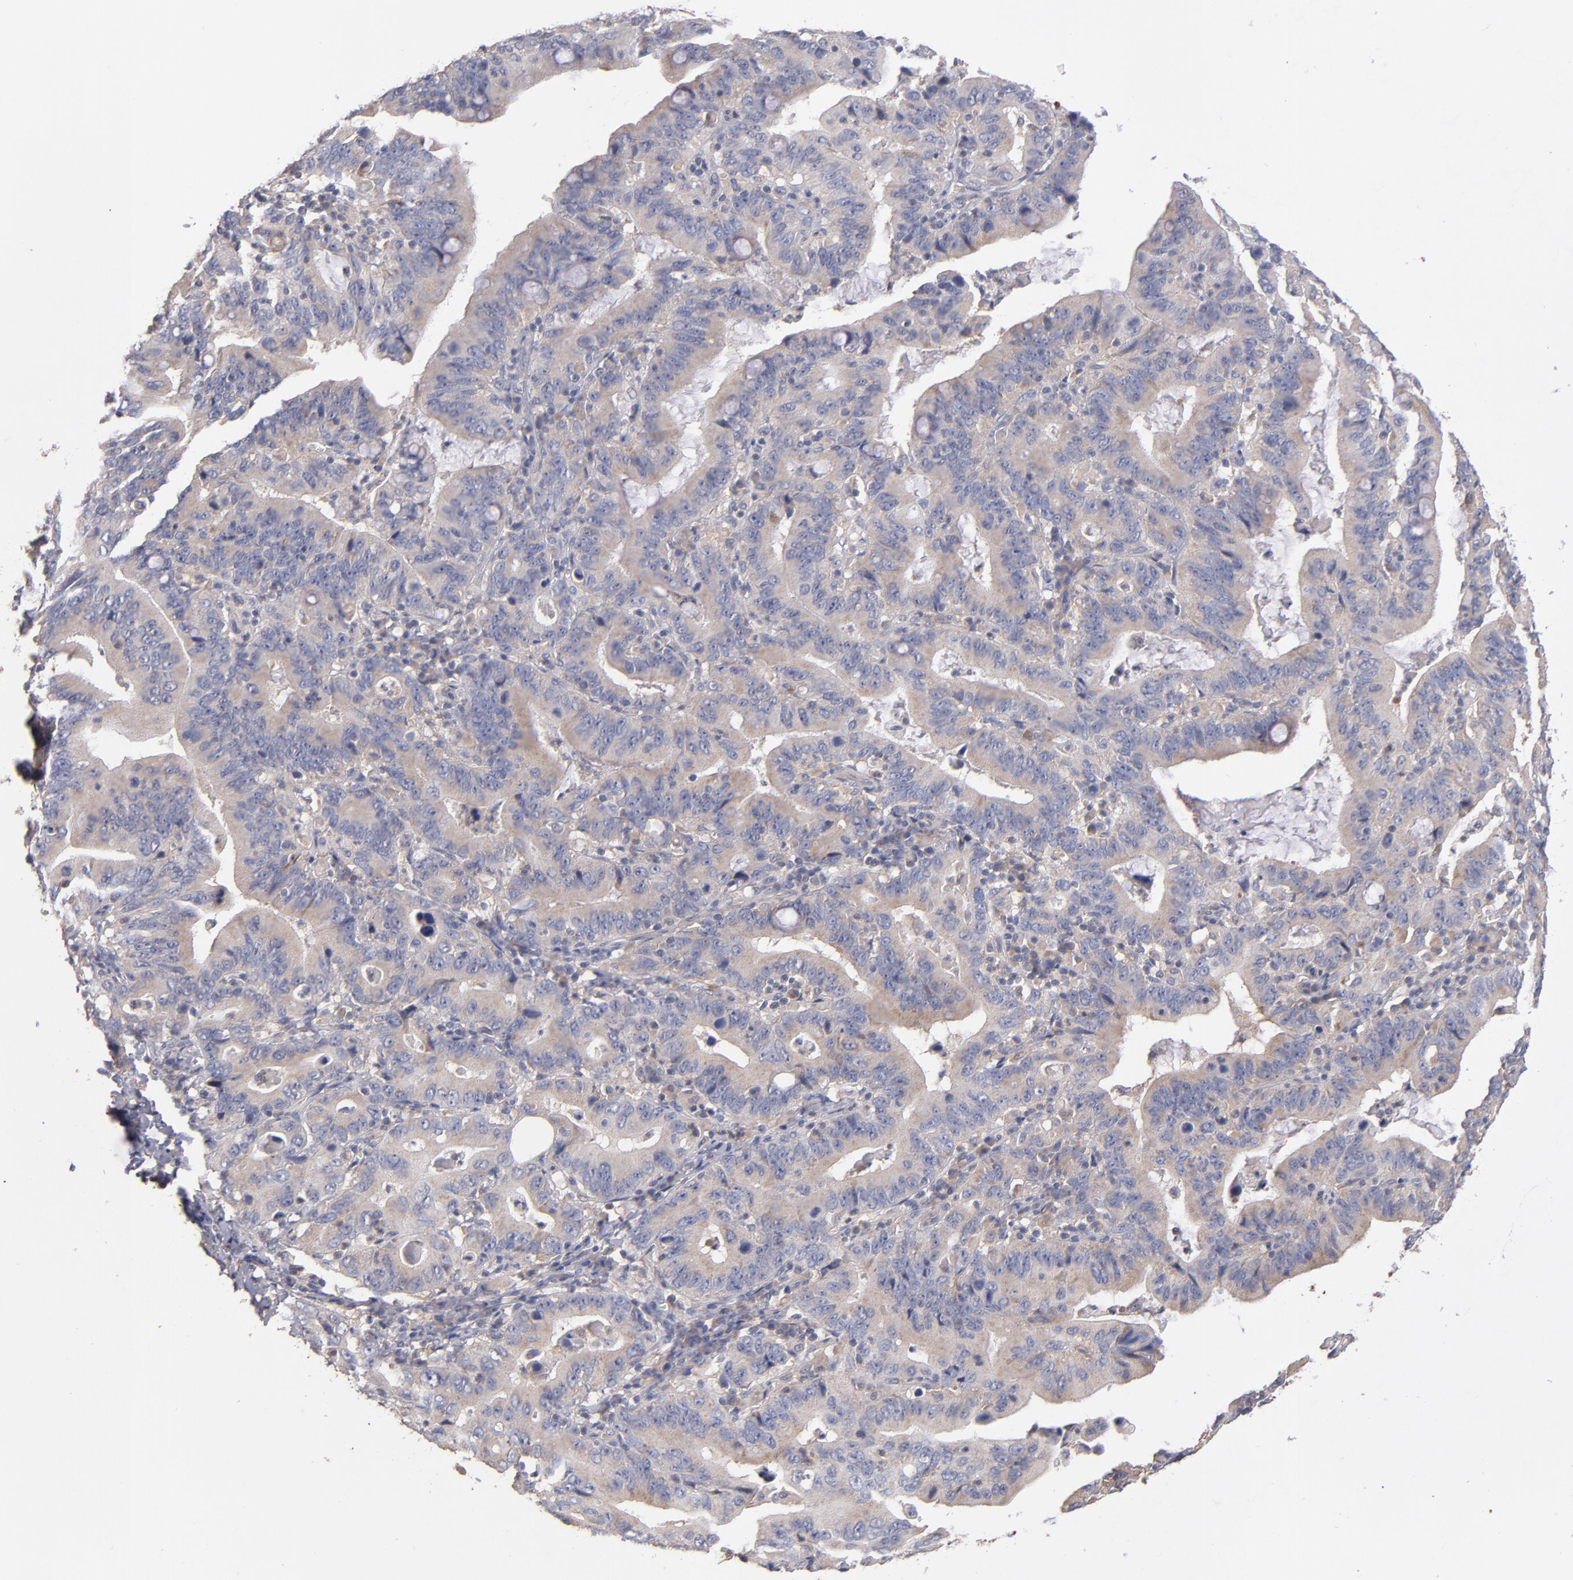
{"staining": {"intensity": "weak", "quantity": ">75%", "location": "cytoplasmic/membranous"}, "tissue": "stomach cancer", "cell_type": "Tumor cells", "image_type": "cancer", "snomed": [{"axis": "morphology", "description": "Adenocarcinoma, NOS"}, {"axis": "topography", "description": "Stomach, upper"}], "caption": "Stomach cancer (adenocarcinoma) was stained to show a protein in brown. There is low levels of weak cytoplasmic/membranous staining in approximately >75% of tumor cells.", "gene": "DACT1", "patient": {"sex": "male", "age": 63}}